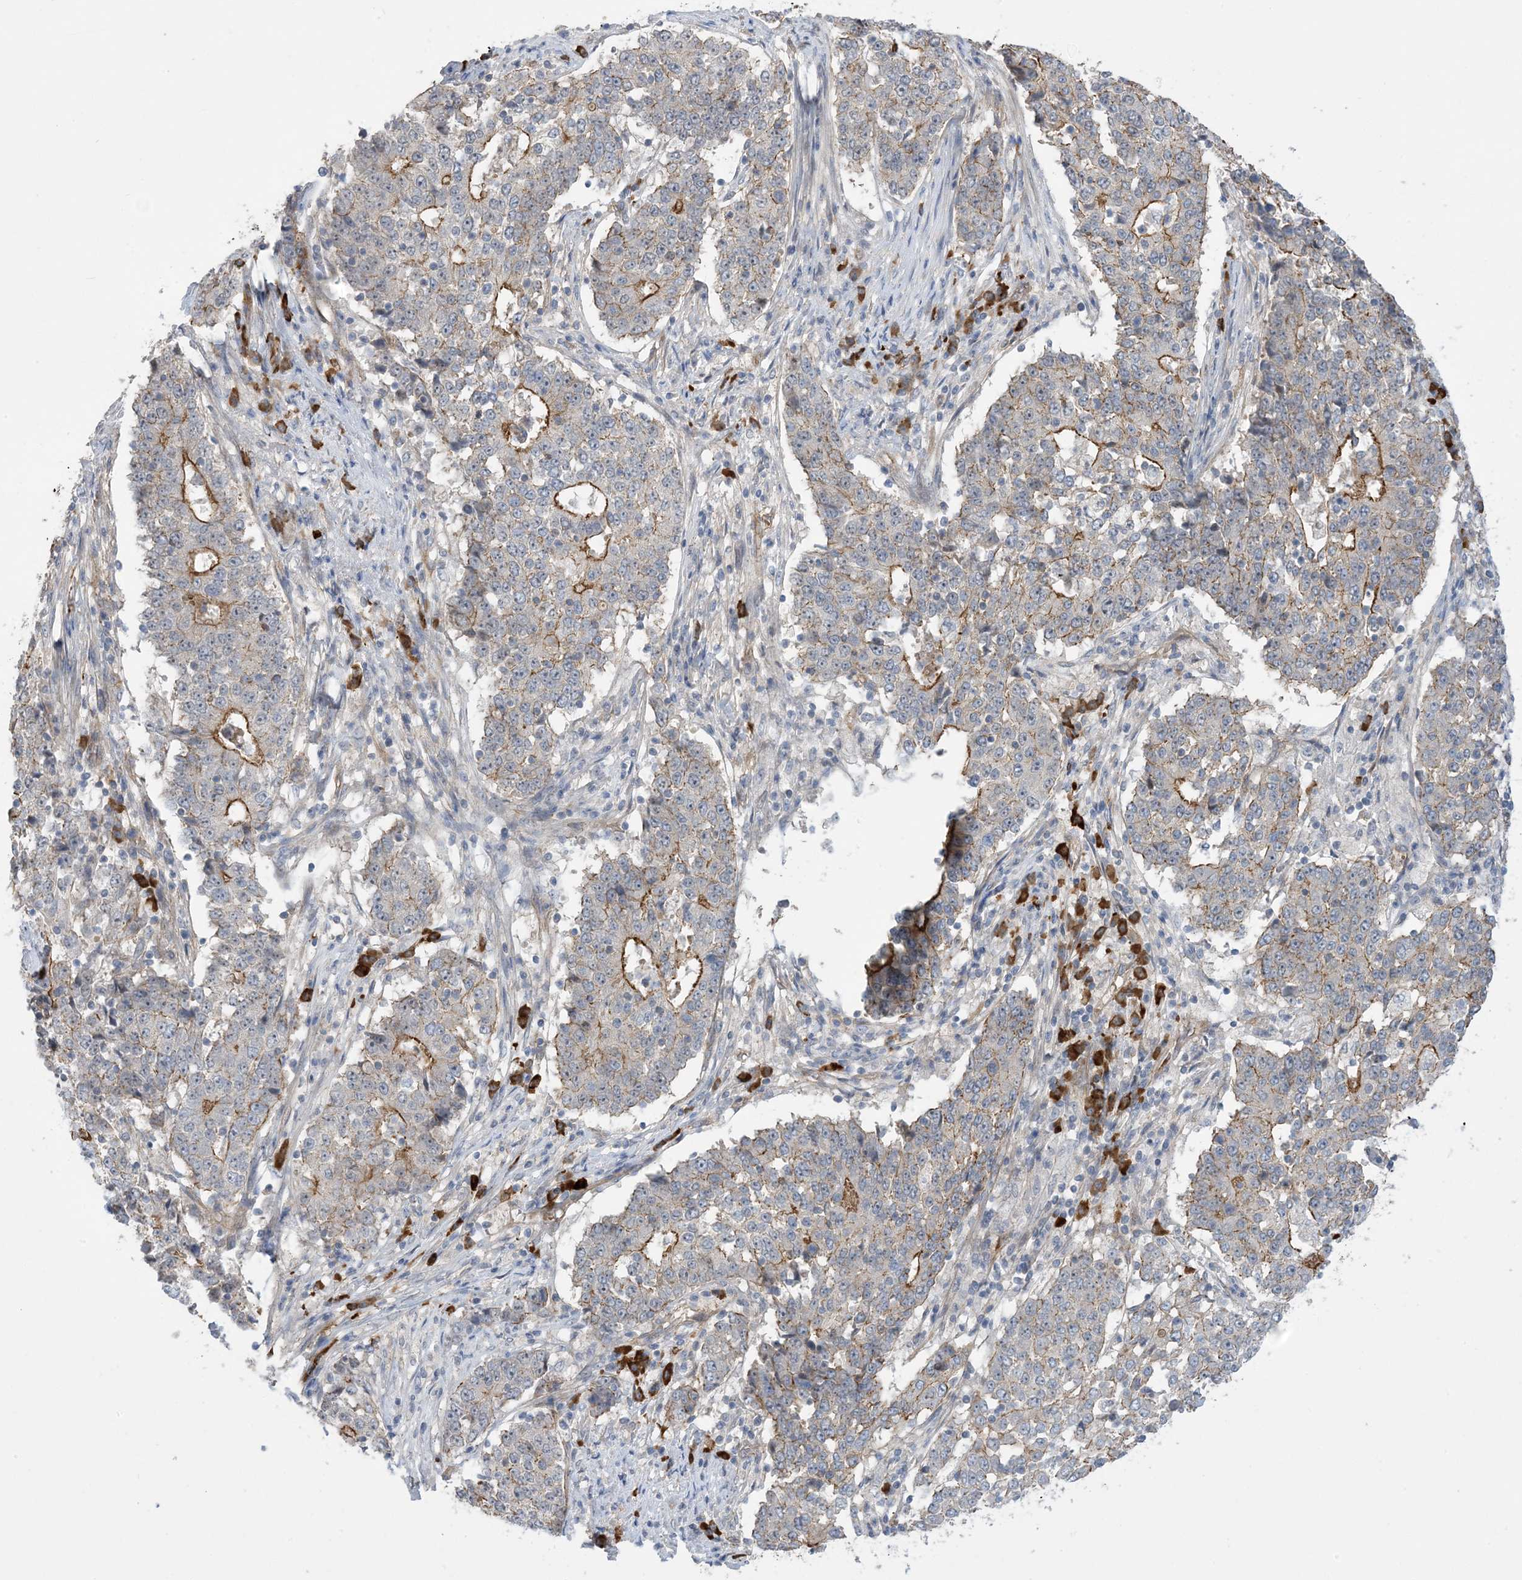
{"staining": {"intensity": "moderate", "quantity": "<25%", "location": "cytoplasmic/membranous"}, "tissue": "stomach cancer", "cell_type": "Tumor cells", "image_type": "cancer", "snomed": [{"axis": "morphology", "description": "Adenocarcinoma, NOS"}, {"axis": "topography", "description": "Stomach"}], "caption": "Stomach adenocarcinoma tissue demonstrates moderate cytoplasmic/membranous expression in approximately <25% of tumor cells, visualized by immunohistochemistry.", "gene": "AOC1", "patient": {"sex": "male", "age": 59}}